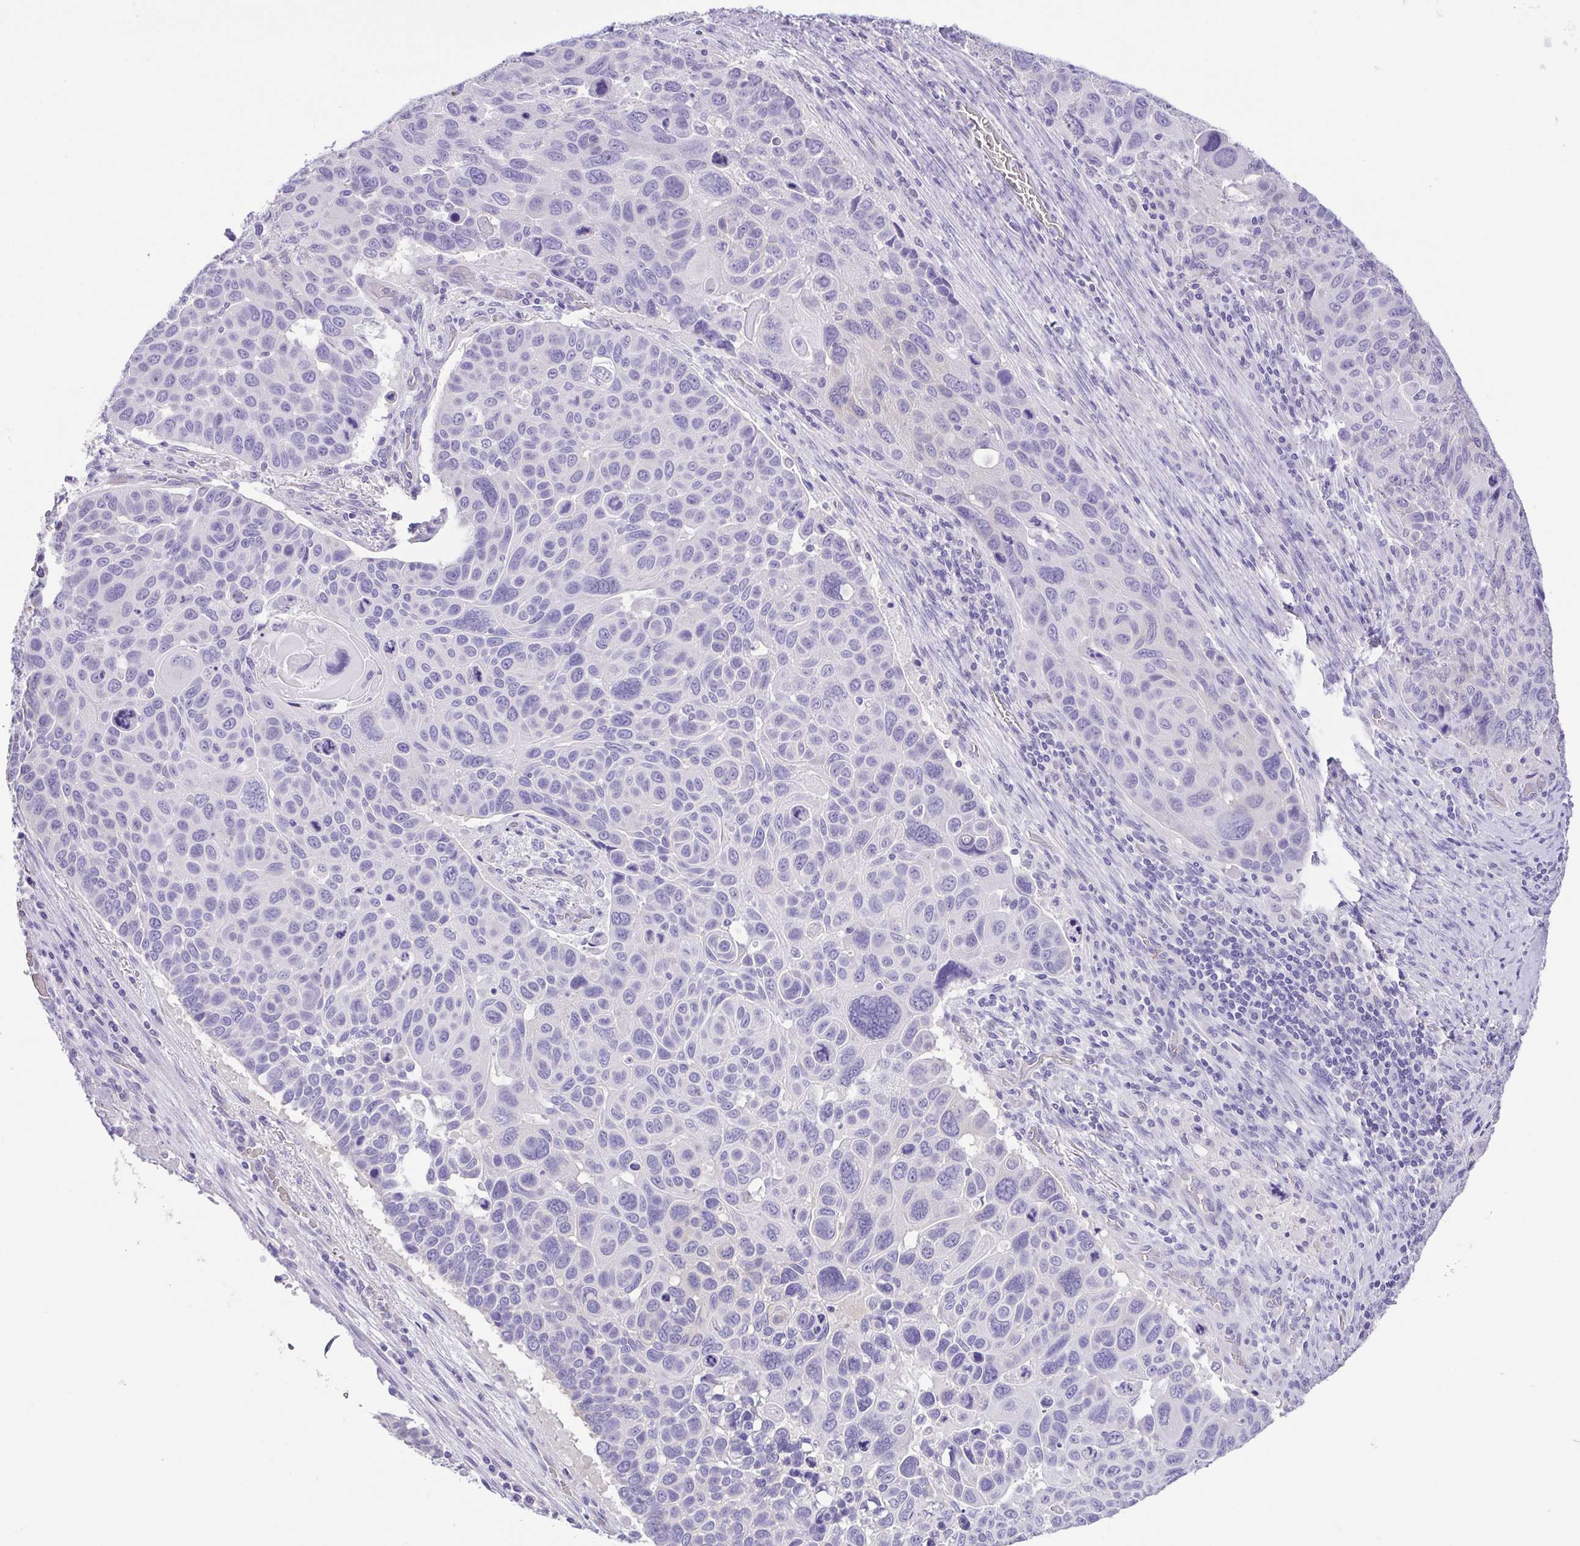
{"staining": {"intensity": "negative", "quantity": "none", "location": "none"}, "tissue": "lung cancer", "cell_type": "Tumor cells", "image_type": "cancer", "snomed": [{"axis": "morphology", "description": "Squamous cell carcinoma, NOS"}, {"axis": "topography", "description": "Lung"}], "caption": "IHC micrograph of neoplastic tissue: squamous cell carcinoma (lung) stained with DAB (3,3'-diaminobenzidine) exhibits no significant protein positivity in tumor cells. Brightfield microscopy of immunohistochemistry stained with DAB (3,3'-diaminobenzidine) (brown) and hematoxylin (blue), captured at high magnification.", "gene": "EPB42", "patient": {"sex": "male", "age": 68}}